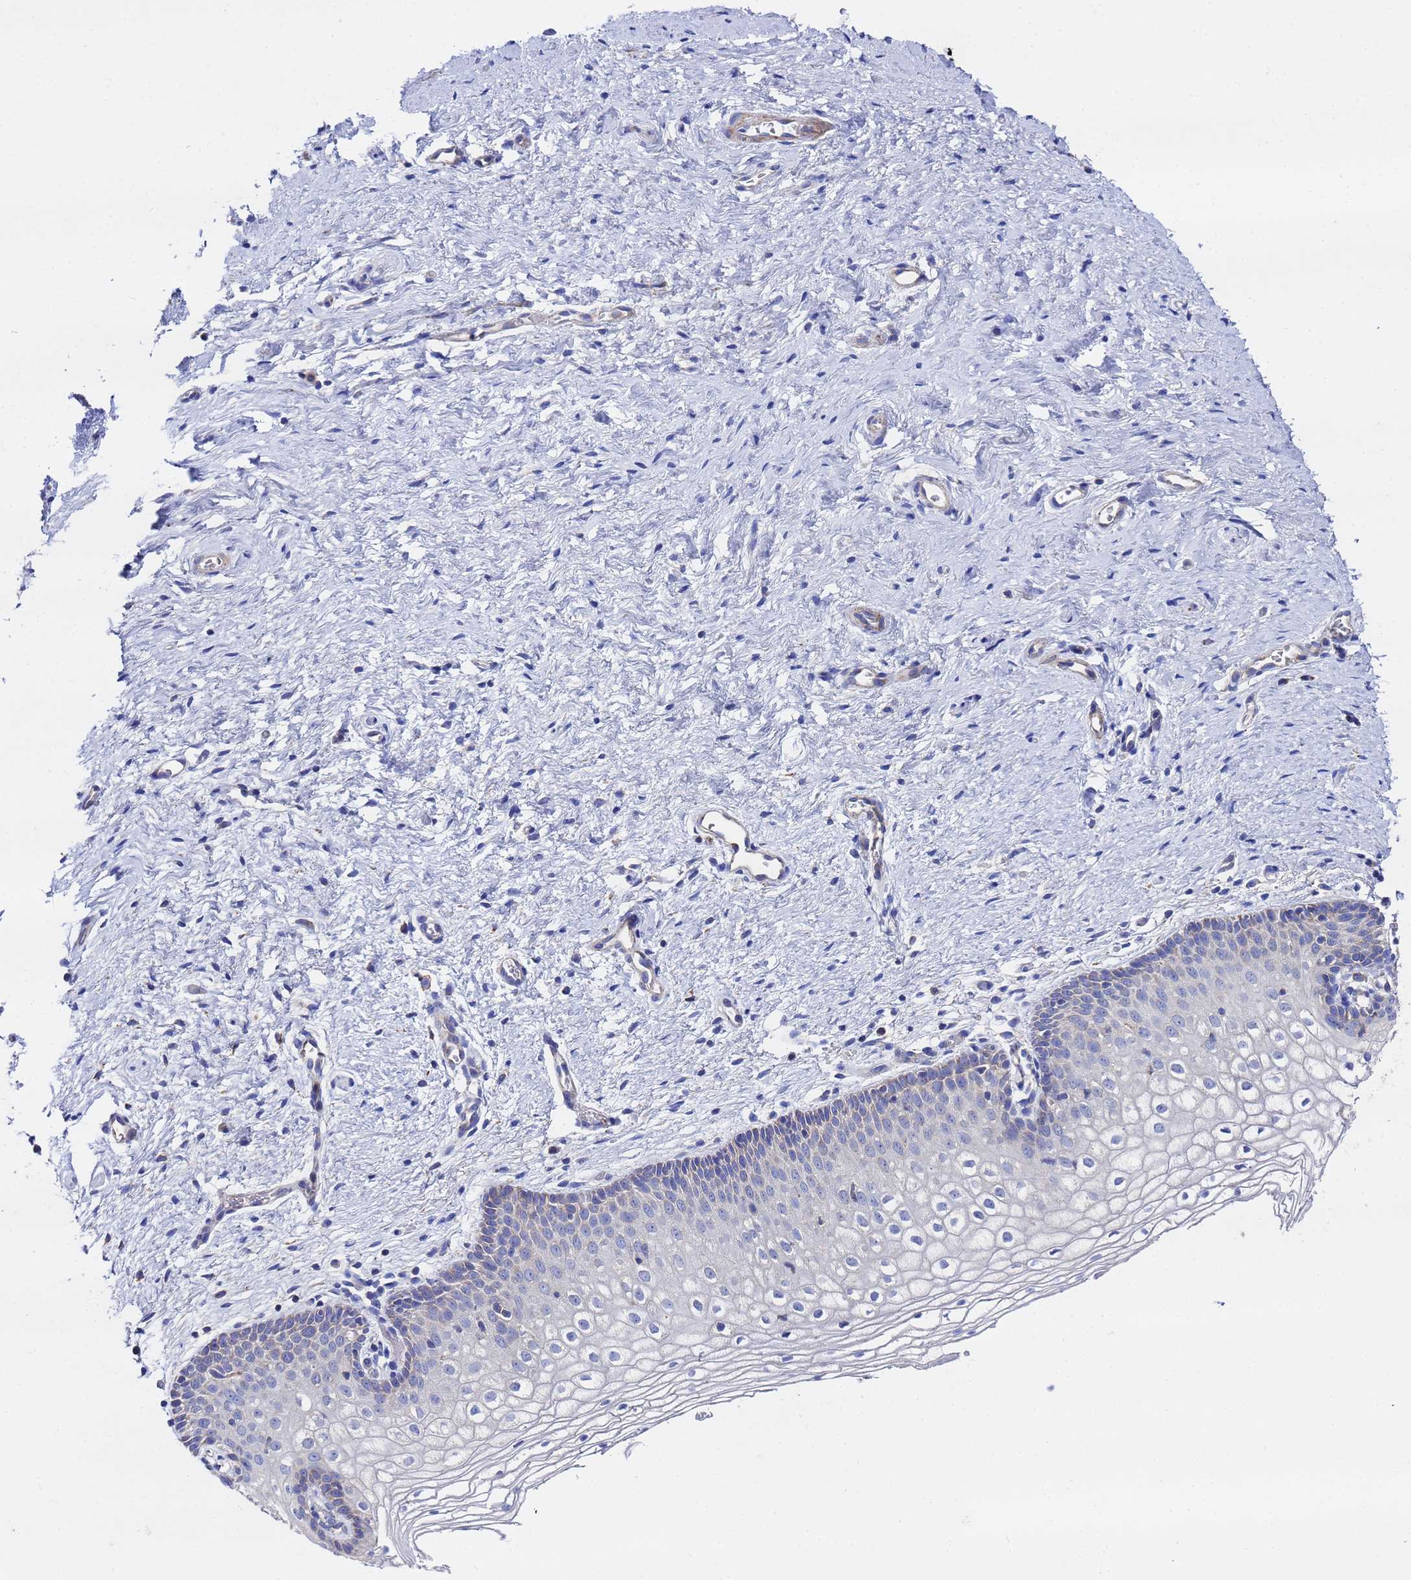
{"staining": {"intensity": "negative", "quantity": "none", "location": "none"}, "tissue": "vagina", "cell_type": "Squamous epithelial cells", "image_type": "normal", "snomed": [{"axis": "morphology", "description": "Normal tissue, NOS"}, {"axis": "topography", "description": "Vagina"}], "caption": "A high-resolution histopathology image shows immunohistochemistry staining of unremarkable vagina, which exhibits no significant expression in squamous epithelial cells.", "gene": "FAHD2A", "patient": {"sex": "female", "age": 60}}